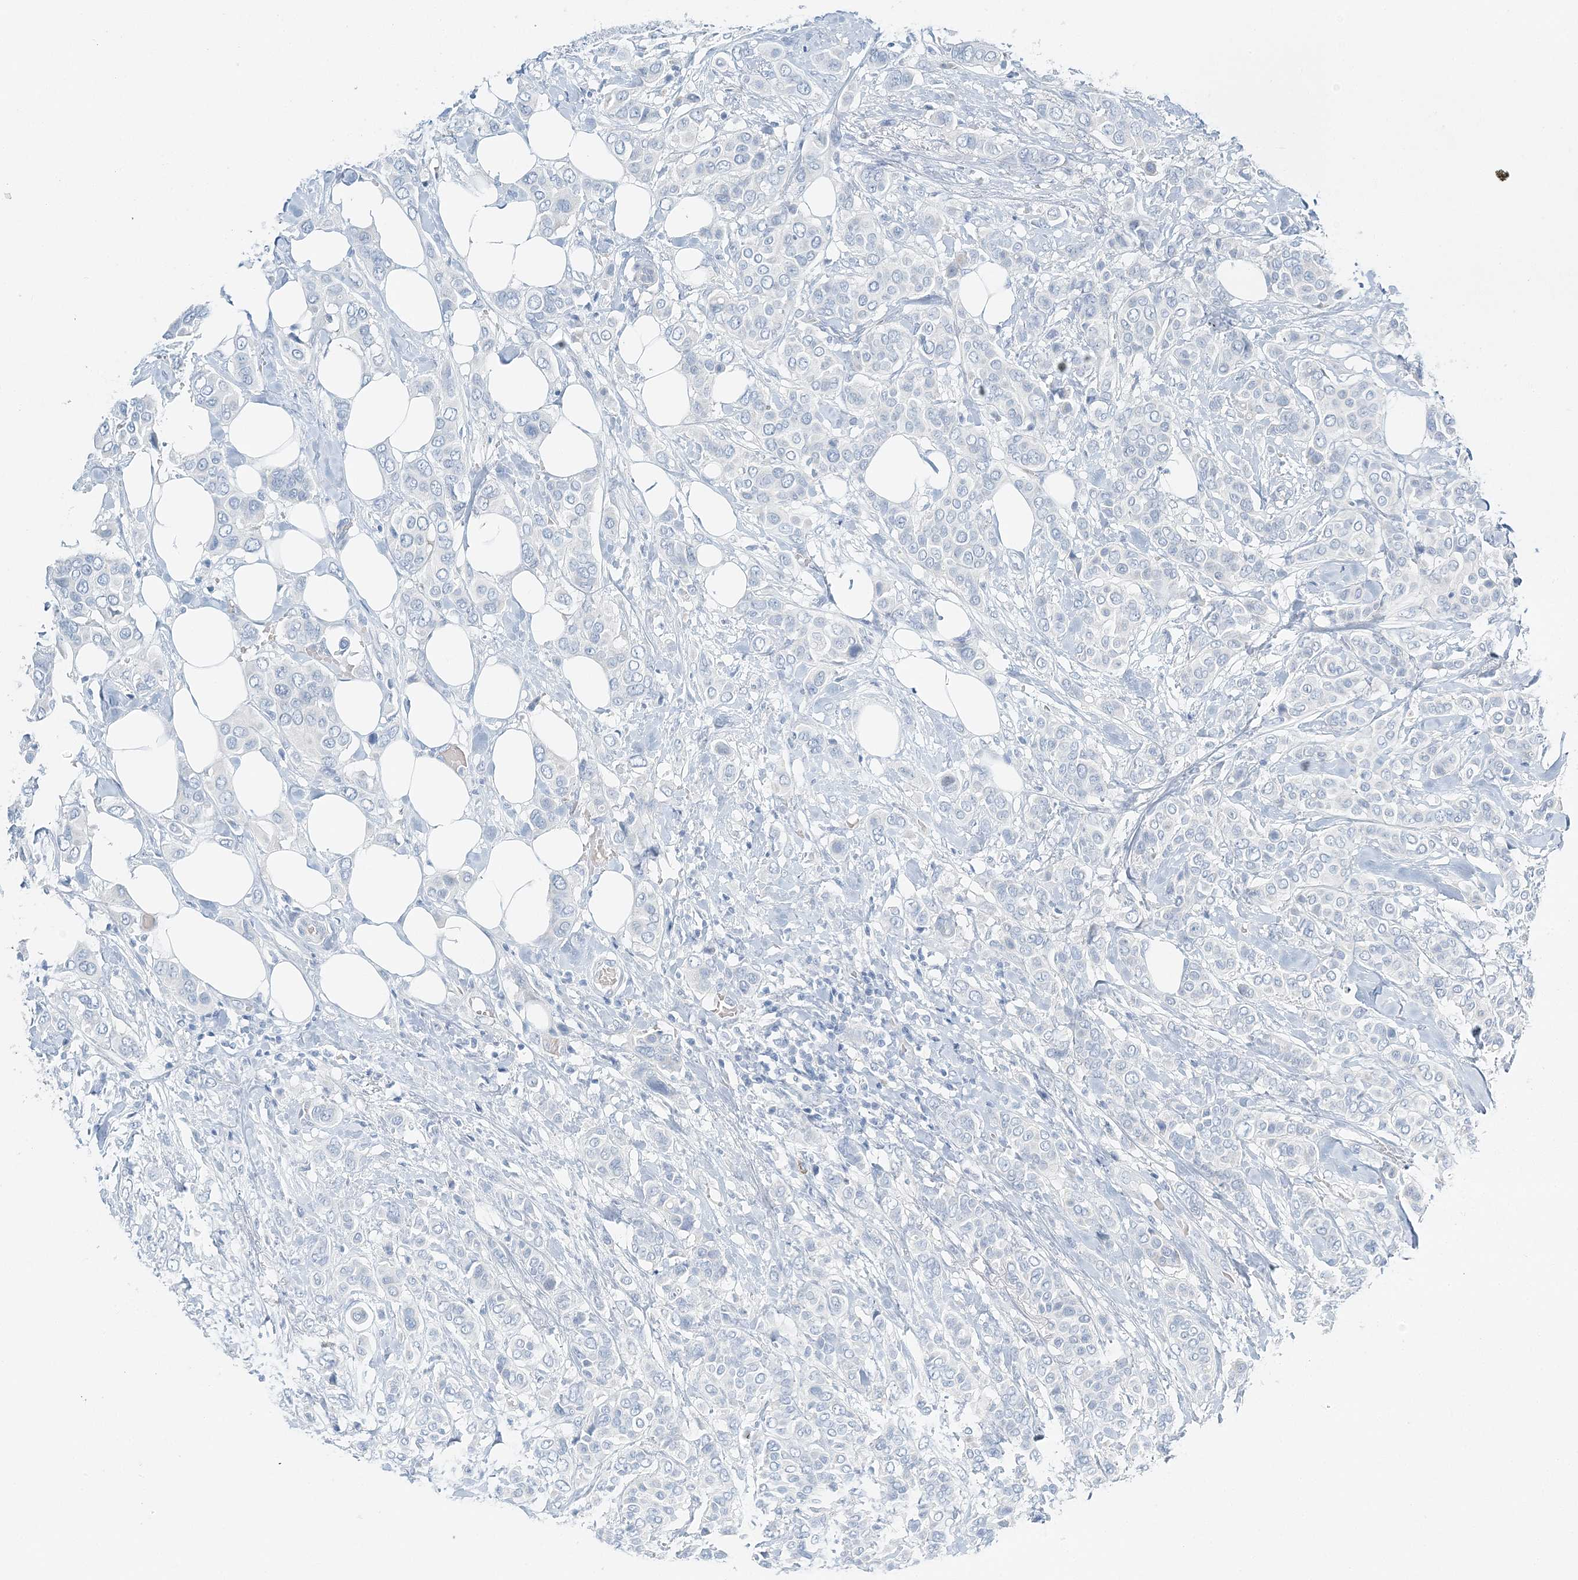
{"staining": {"intensity": "negative", "quantity": "none", "location": "none"}, "tissue": "breast cancer", "cell_type": "Tumor cells", "image_type": "cancer", "snomed": [{"axis": "morphology", "description": "Lobular carcinoma"}, {"axis": "topography", "description": "Breast"}], "caption": "A photomicrograph of breast lobular carcinoma stained for a protein reveals no brown staining in tumor cells.", "gene": "VILL", "patient": {"sex": "female", "age": 51}}